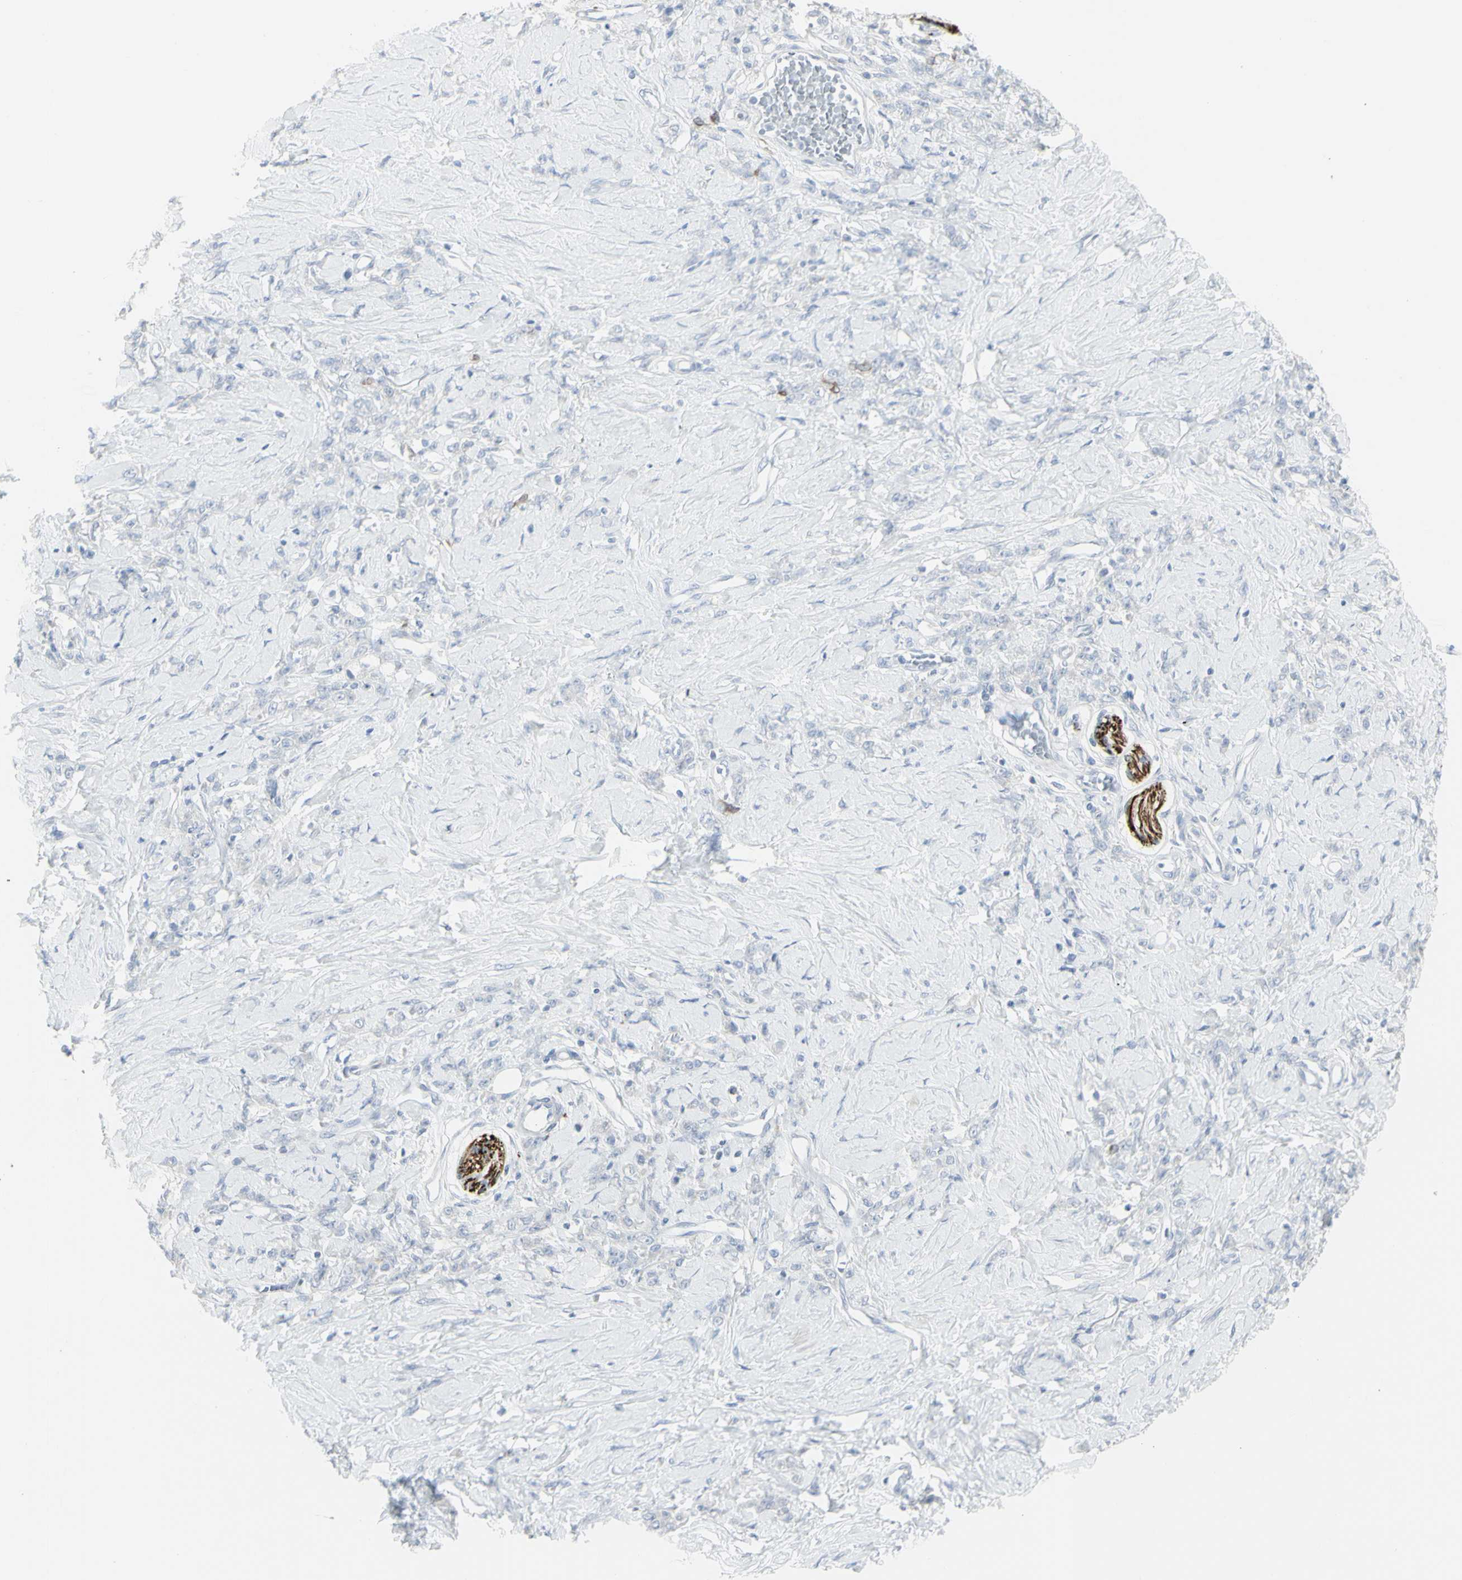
{"staining": {"intensity": "negative", "quantity": "none", "location": "none"}, "tissue": "stomach cancer", "cell_type": "Tumor cells", "image_type": "cancer", "snomed": [{"axis": "morphology", "description": "Adenocarcinoma, NOS"}, {"axis": "topography", "description": "Stomach"}], "caption": "This is an immunohistochemistry (IHC) histopathology image of human stomach adenocarcinoma. There is no staining in tumor cells.", "gene": "ENSG00000198211", "patient": {"sex": "male", "age": 82}}